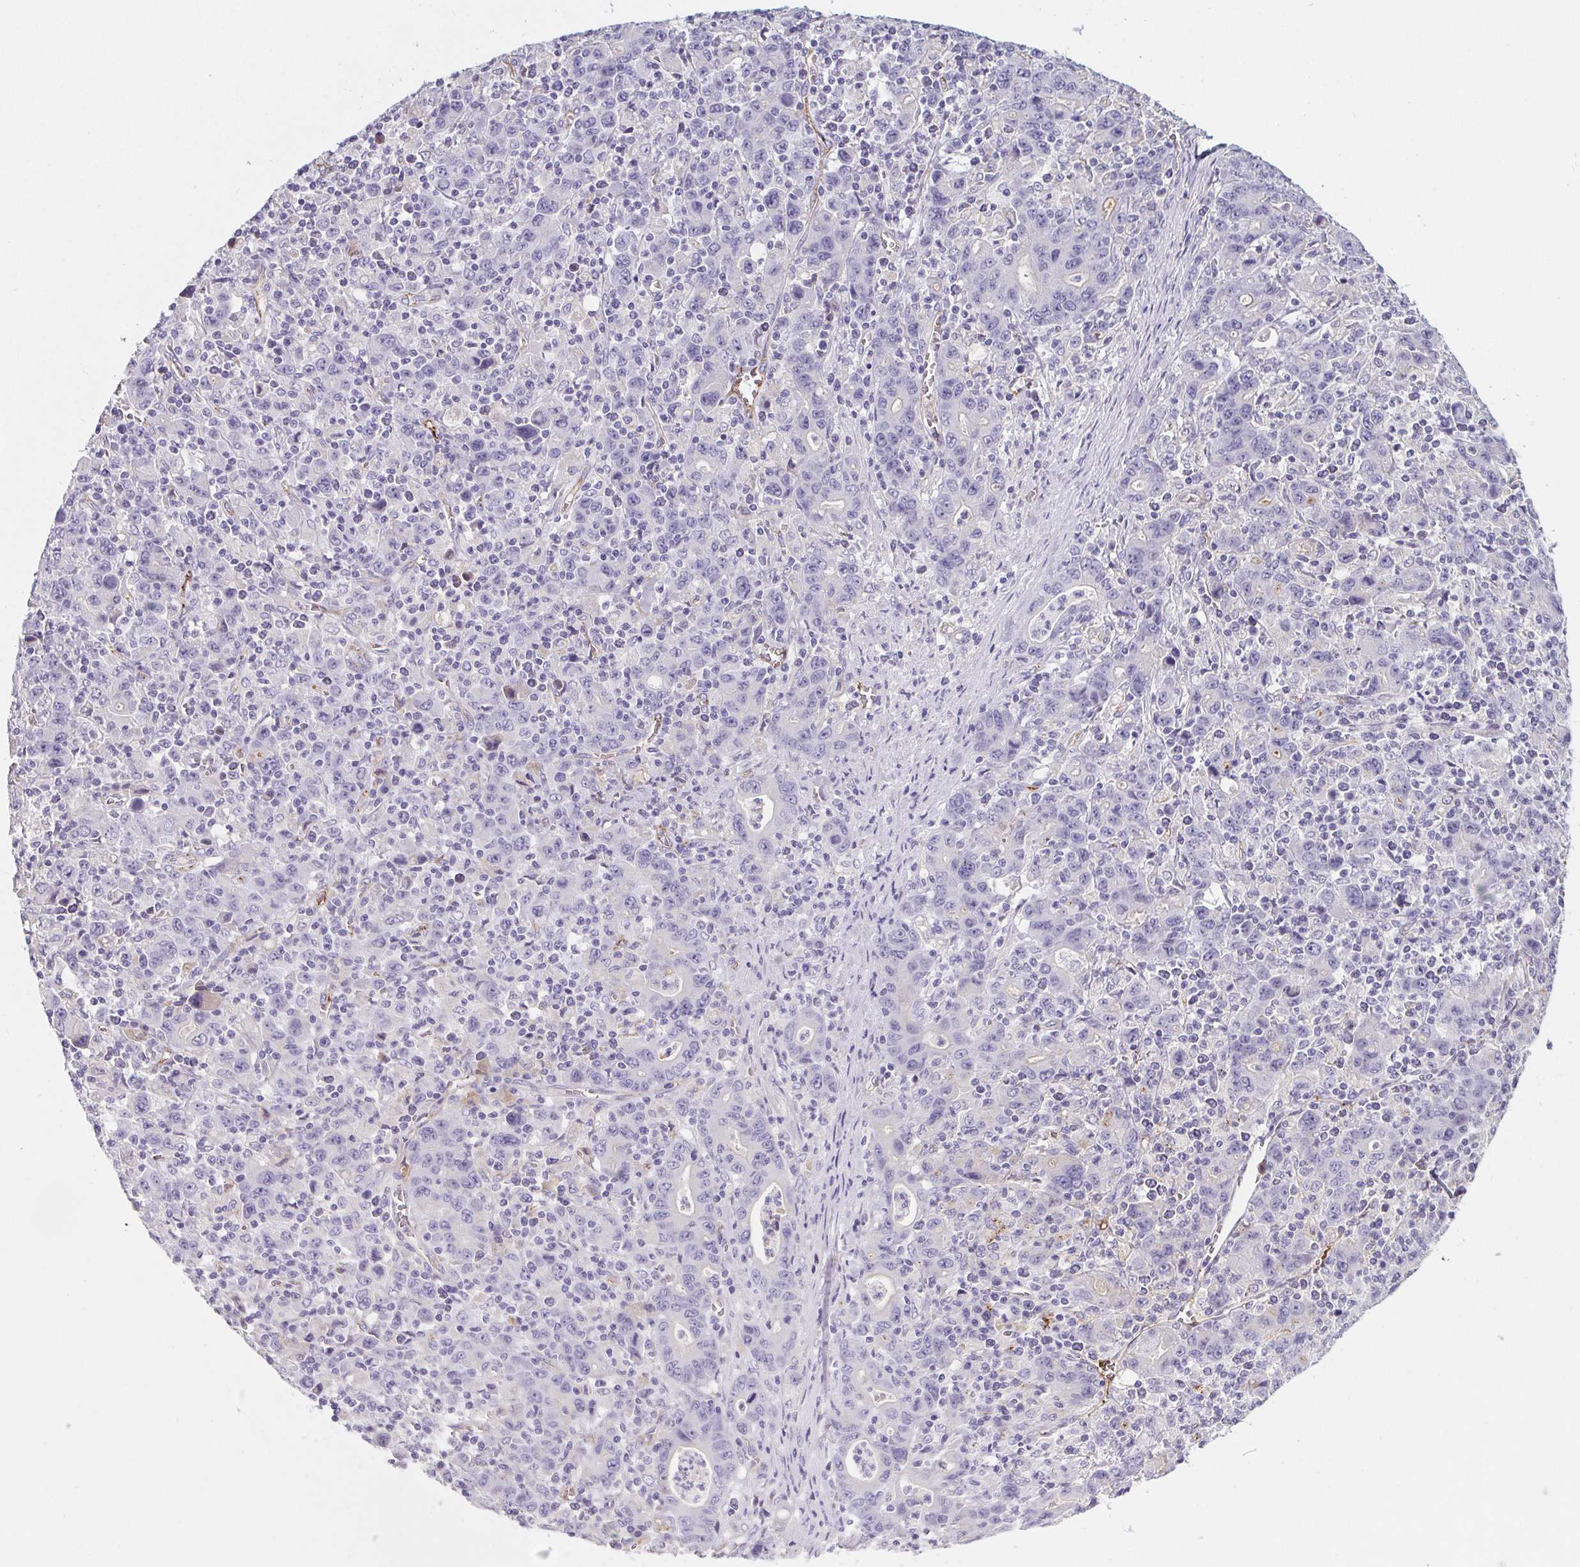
{"staining": {"intensity": "negative", "quantity": "none", "location": "none"}, "tissue": "stomach cancer", "cell_type": "Tumor cells", "image_type": "cancer", "snomed": [{"axis": "morphology", "description": "Adenocarcinoma, NOS"}, {"axis": "topography", "description": "Stomach, upper"}], "caption": "Immunohistochemistry (IHC) photomicrograph of neoplastic tissue: stomach cancer stained with DAB shows no significant protein staining in tumor cells. (Immunohistochemistry (IHC), brightfield microscopy, high magnification).", "gene": "LPA", "patient": {"sex": "male", "age": 69}}